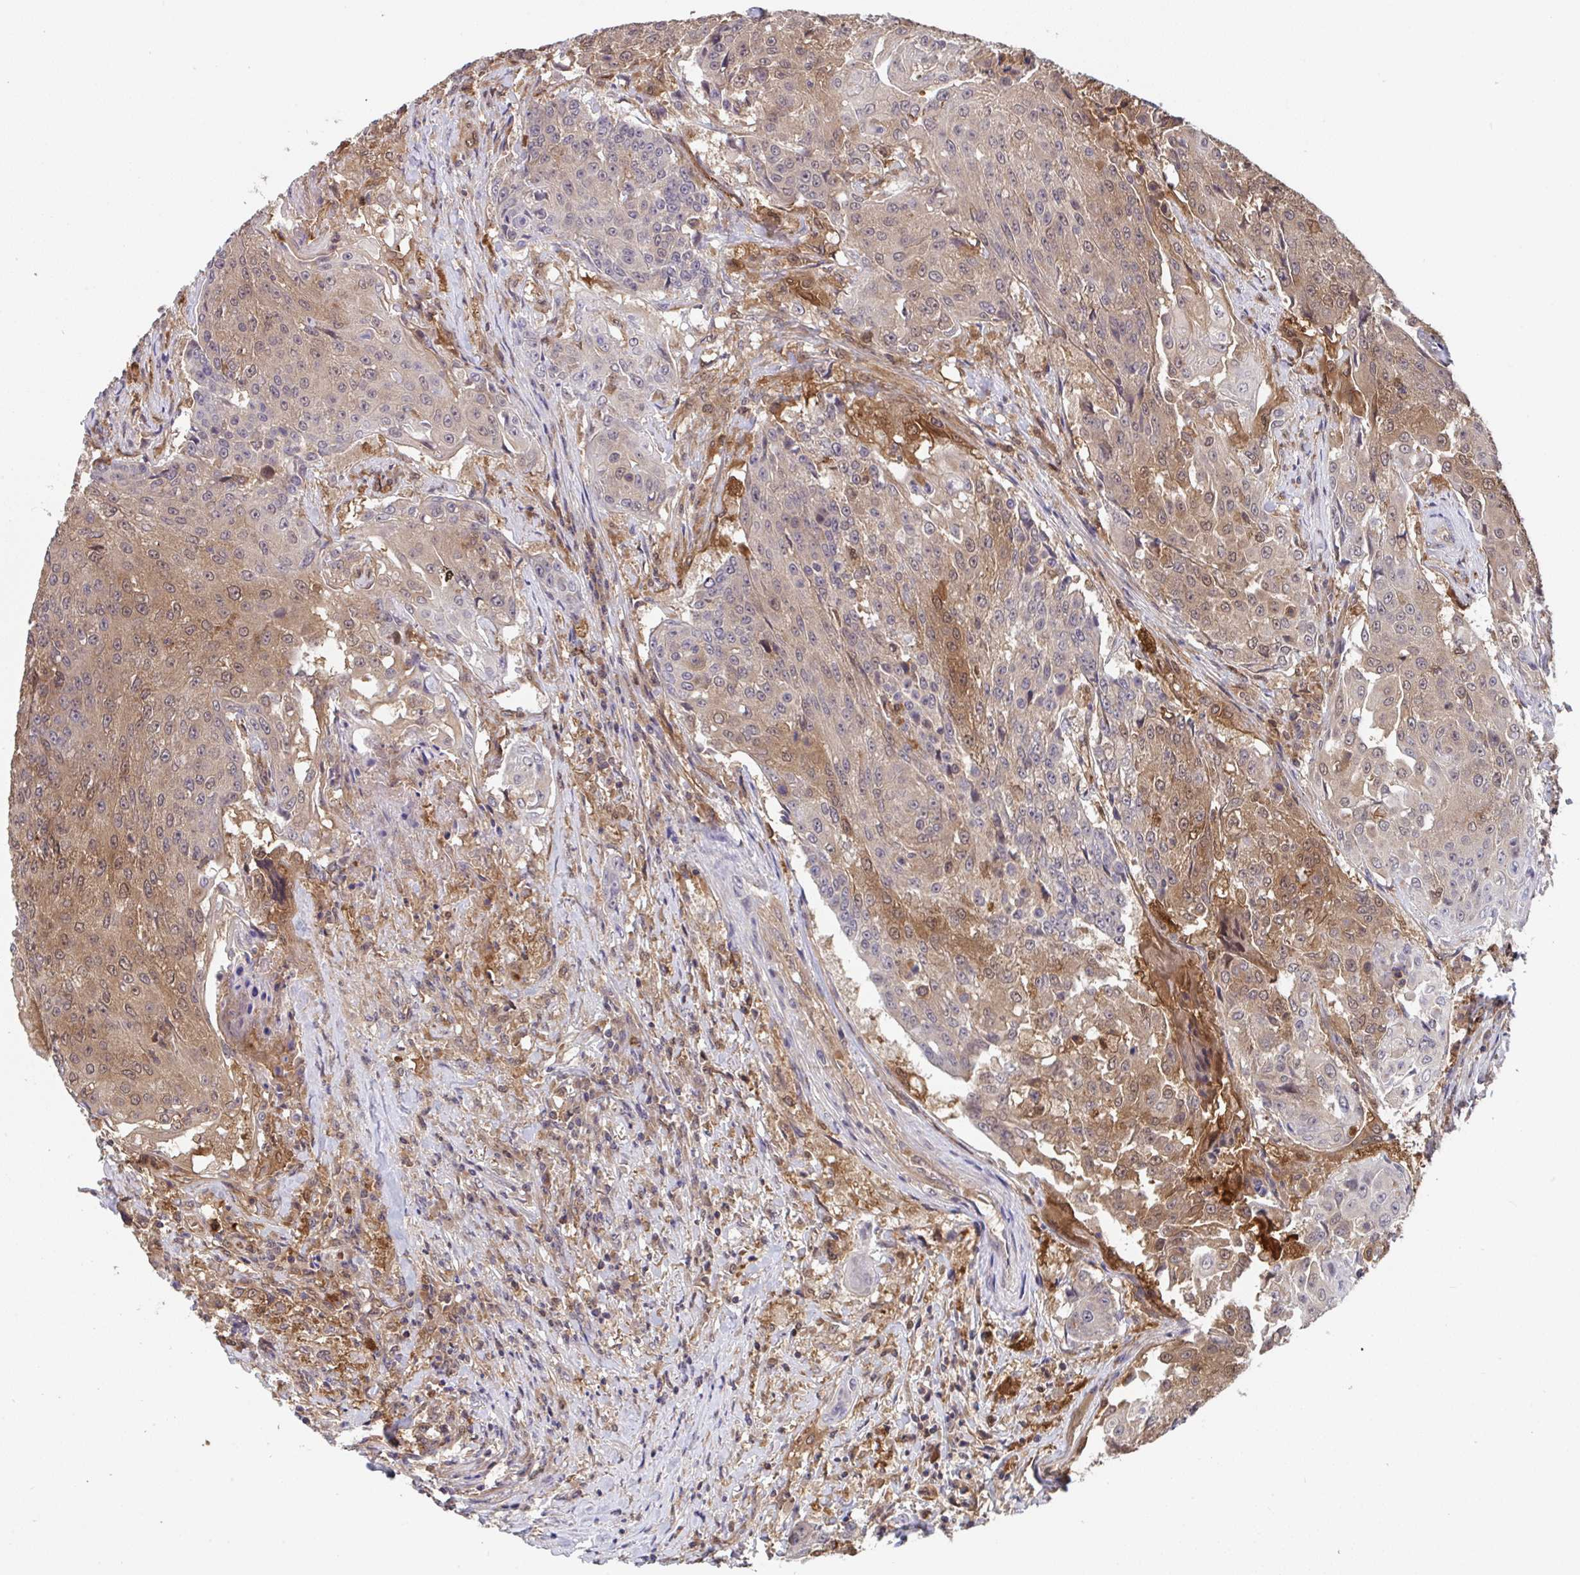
{"staining": {"intensity": "moderate", "quantity": "25%-75%", "location": "cytoplasmic/membranous,nuclear"}, "tissue": "urothelial cancer", "cell_type": "Tumor cells", "image_type": "cancer", "snomed": [{"axis": "morphology", "description": "Urothelial carcinoma, High grade"}, {"axis": "topography", "description": "Urinary bladder"}], "caption": "Immunohistochemical staining of urothelial carcinoma (high-grade) reveals moderate cytoplasmic/membranous and nuclear protein positivity in approximately 25%-75% of tumor cells. (DAB = brown stain, brightfield microscopy at high magnification).", "gene": "TIGAR", "patient": {"sex": "female", "age": 63}}